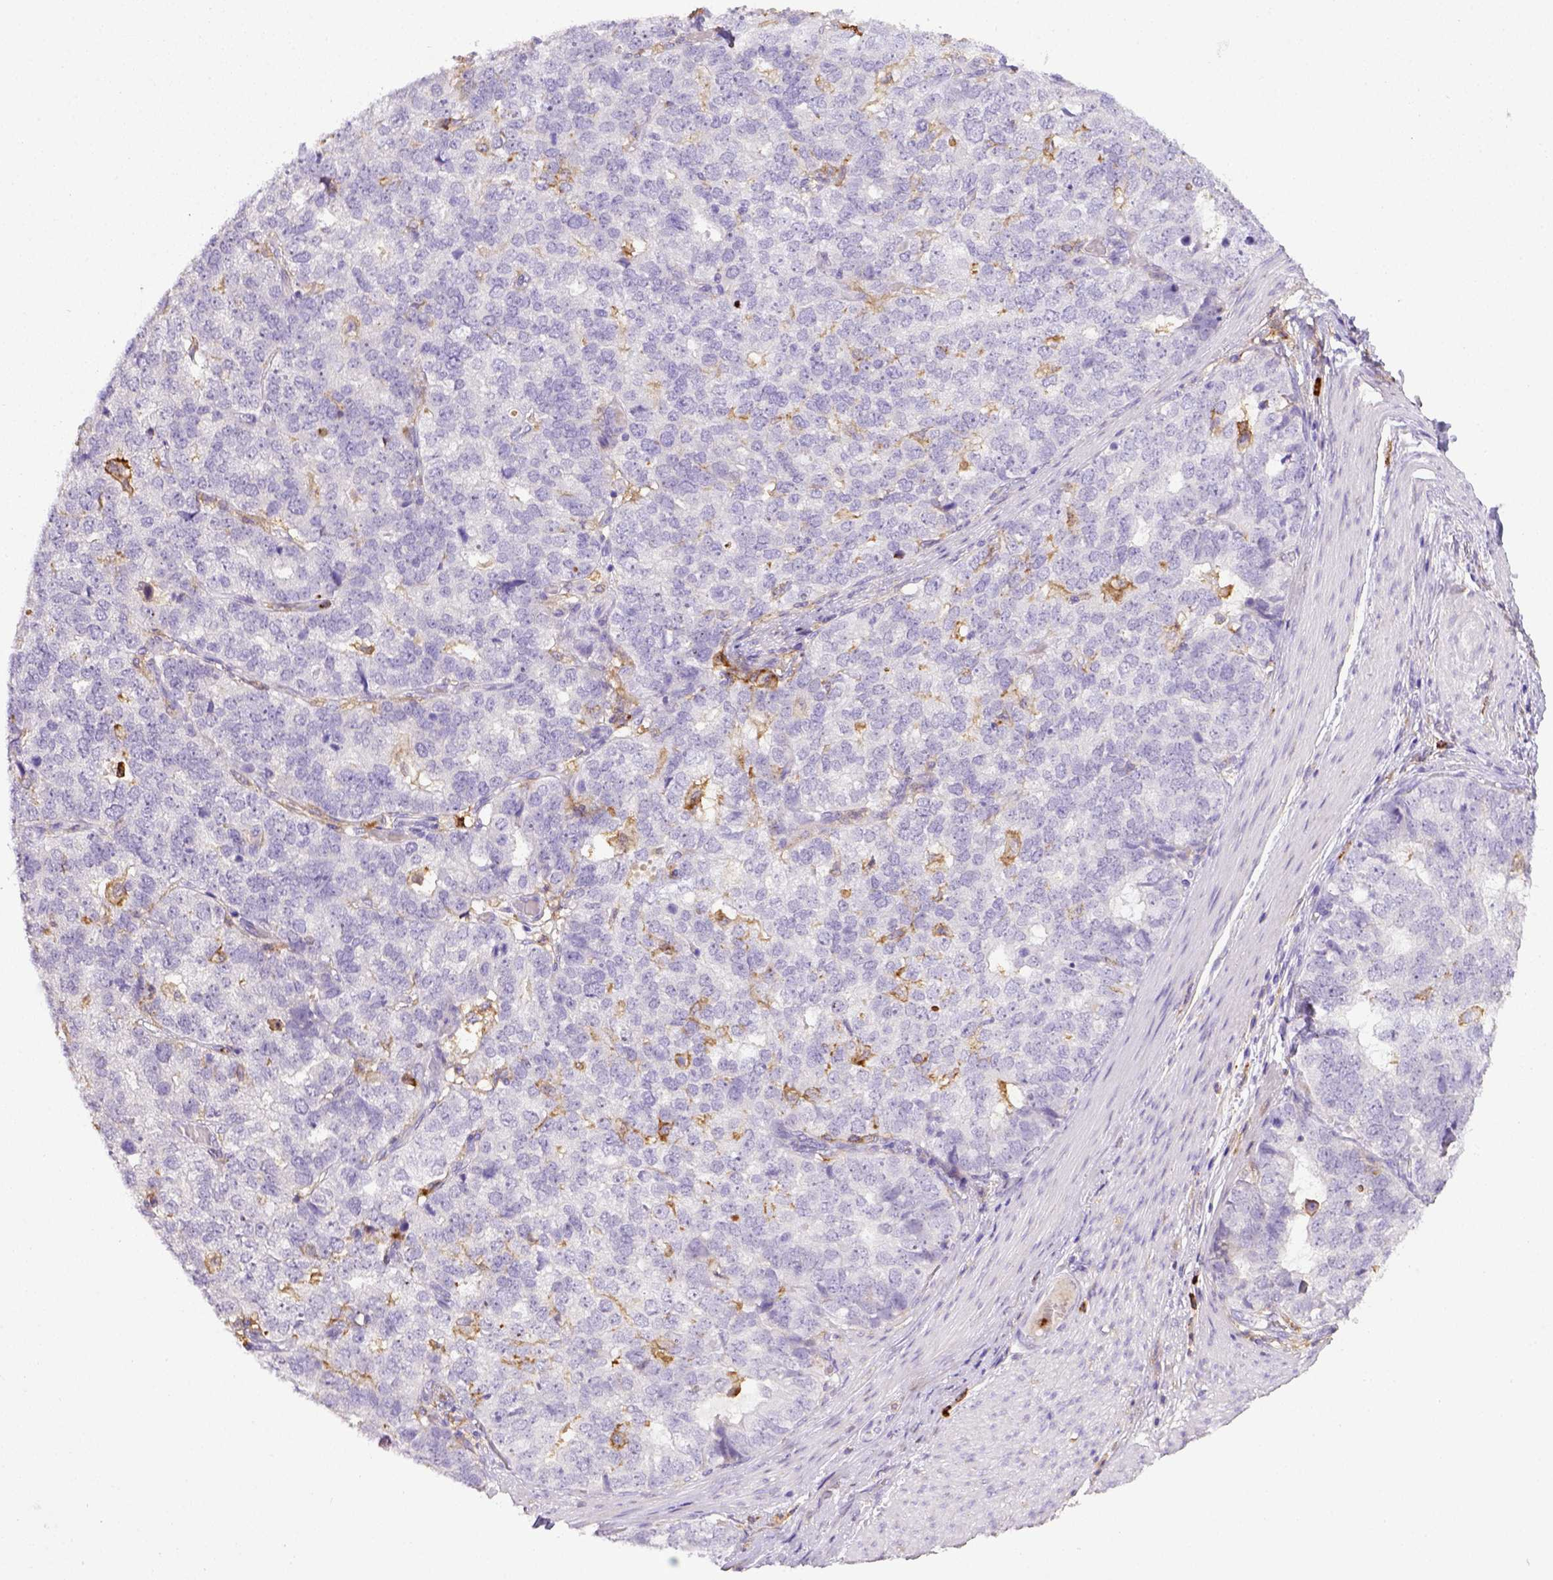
{"staining": {"intensity": "negative", "quantity": "none", "location": "none"}, "tissue": "stomach cancer", "cell_type": "Tumor cells", "image_type": "cancer", "snomed": [{"axis": "morphology", "description": "Adenocarcinoma, NOS"}, {"axis": "topography", "description": "Stomach"}], "caption": "There is no significant staining in tumor cells of adenocarcinoma (stomach). (DAB immunohistochemistry with hematoxylin counter stain).", "gene": "ITGAM", "patient": {"sex": "male", "age": 69}}